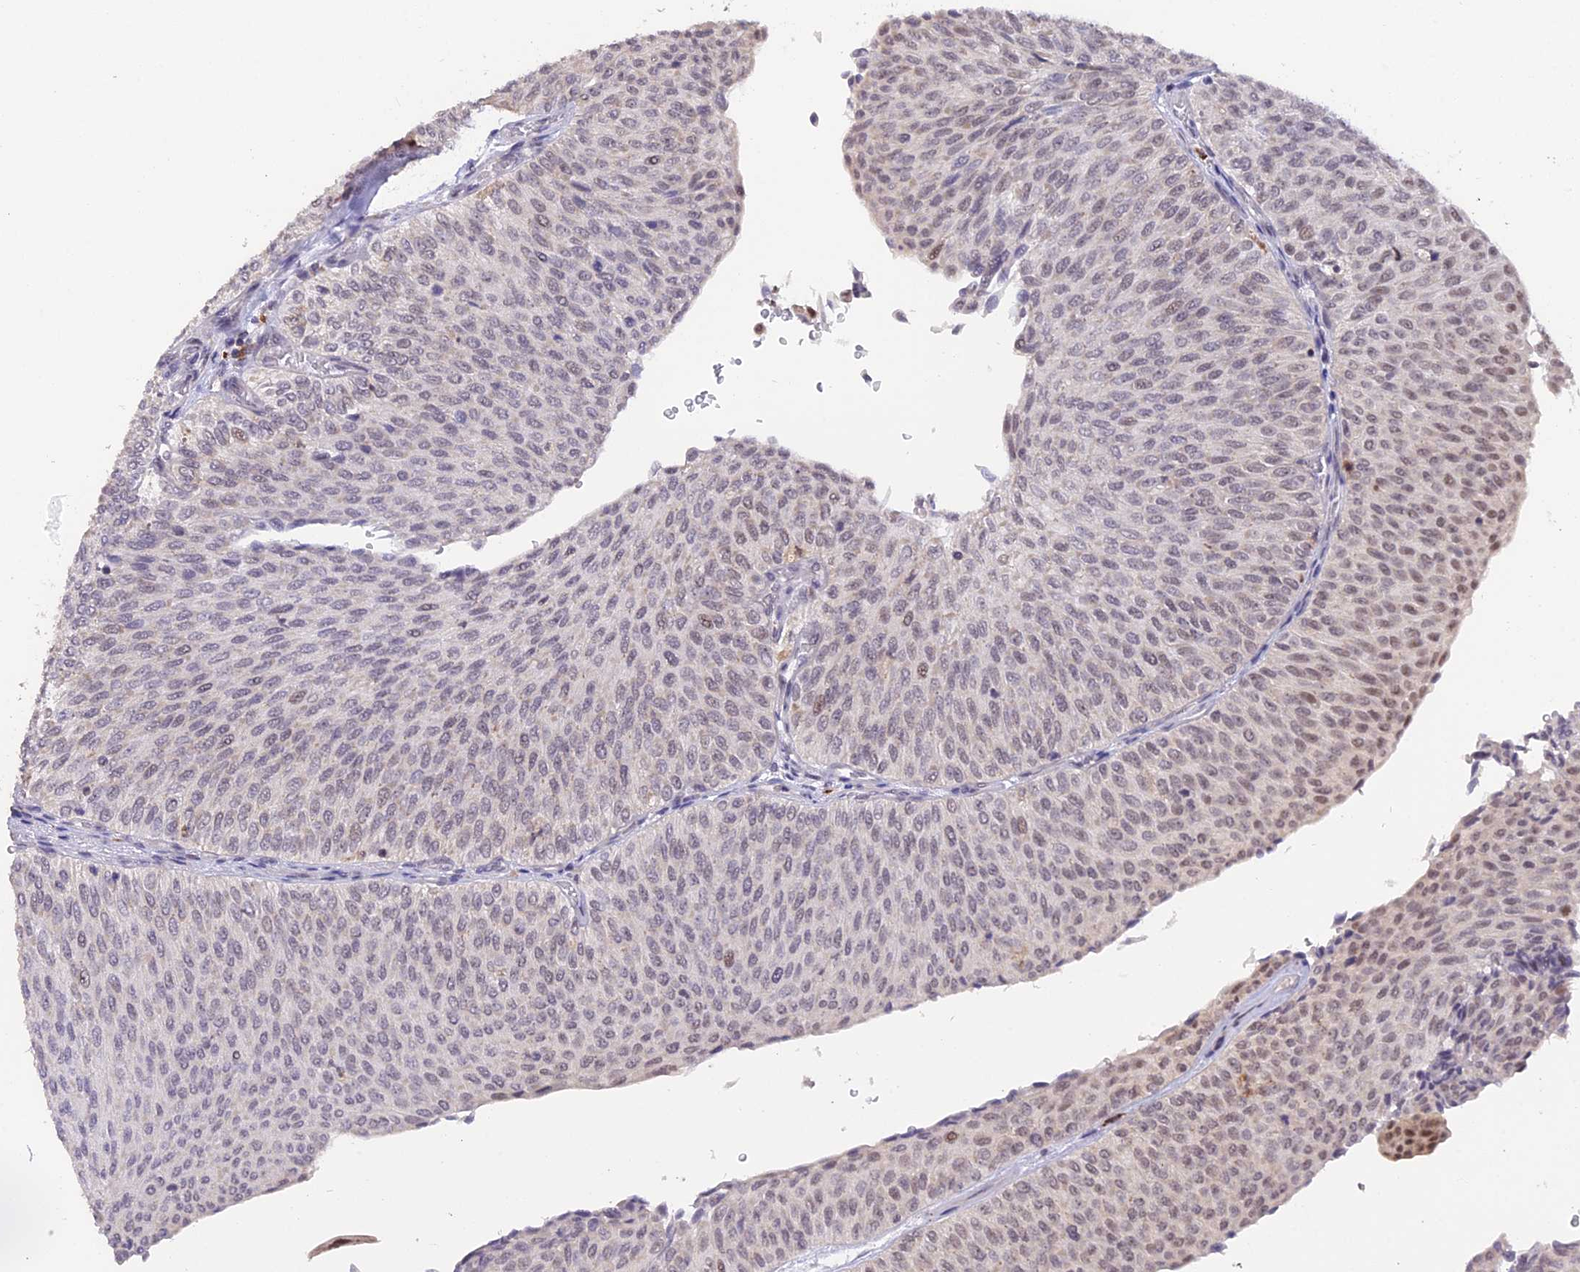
{"staining": {"intensity": "moderate", "quantity": "<25%", "location": "nuclear"}, "tissue": "urothelial cancer", "cell_type": "Tumor cells", "image_type": "cancer", "snomed": [{"axis": "morphology", "description": "Urothelial carcinoma, Low grade"}, {"axis": "topography", "description": "Urinary bladder"}], "caption": "Low-grade urothelial carcinoma stained with a brown dye reveals moderate nuclear positive staining in about <25% of tumor cells.", "gene": "POLR2C", "patient": {"sex": "male", "age": 78}}